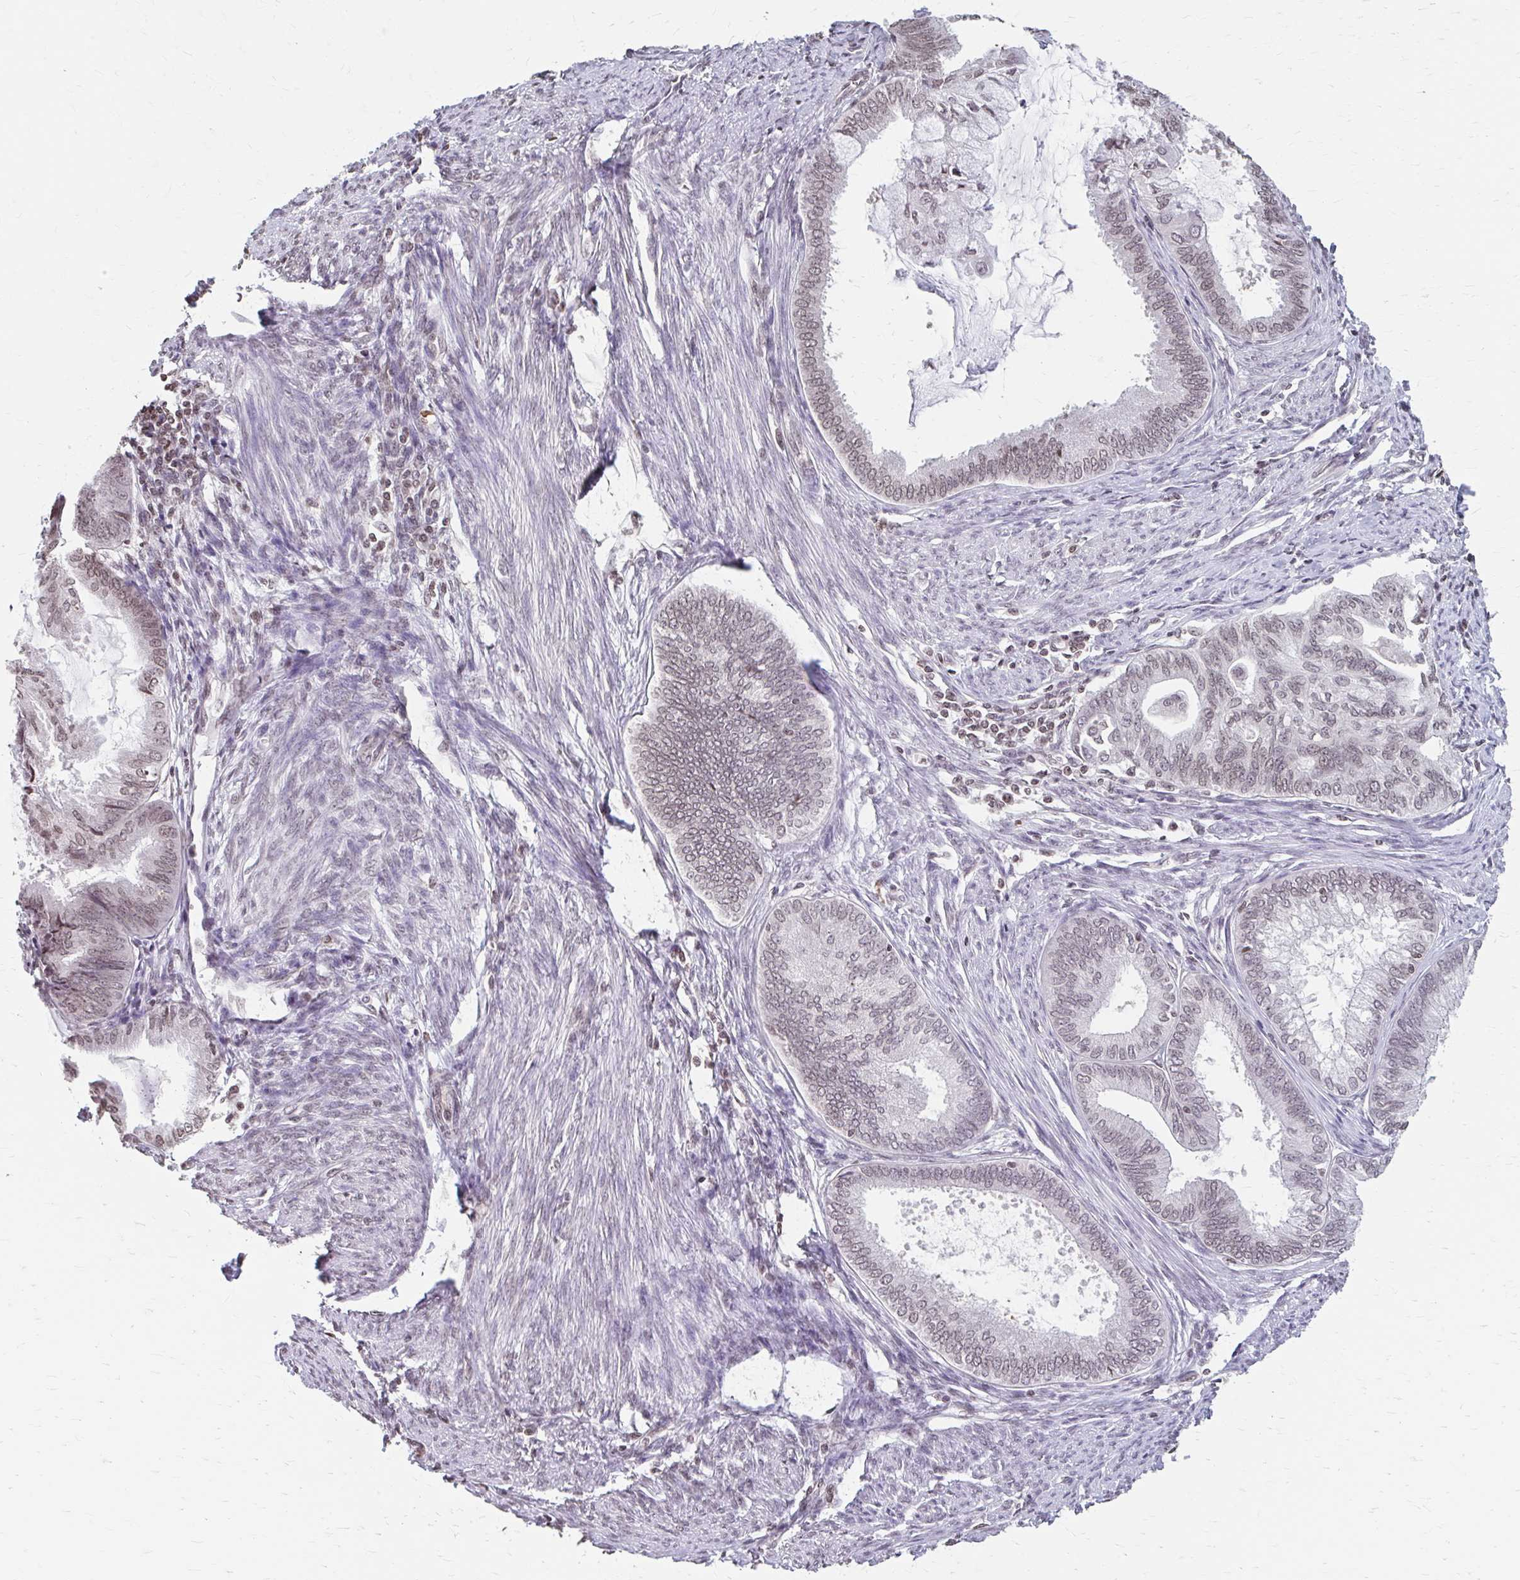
{"staining": {"intensity": "moderate", "quantity": "25%-75%", "location": "nuclear"}, "tissue": "endometrial cancer", "cell_type": "Tumor cells", "image_type": "cancer", "snomed": [{"axis": "morphology", "description": "Adenocarcinoma, NOS"}, {"axis": "topography", "description": "Endometrium"}], "caption": "Brown immunohistochemical staining in endometrial cancer (adenocarcinoma) shows moderate nuclear expression in approximately 25%-75% of tumor cells.", "gene": "ORC3", "patient": {"sex": "female", "age": 86}}